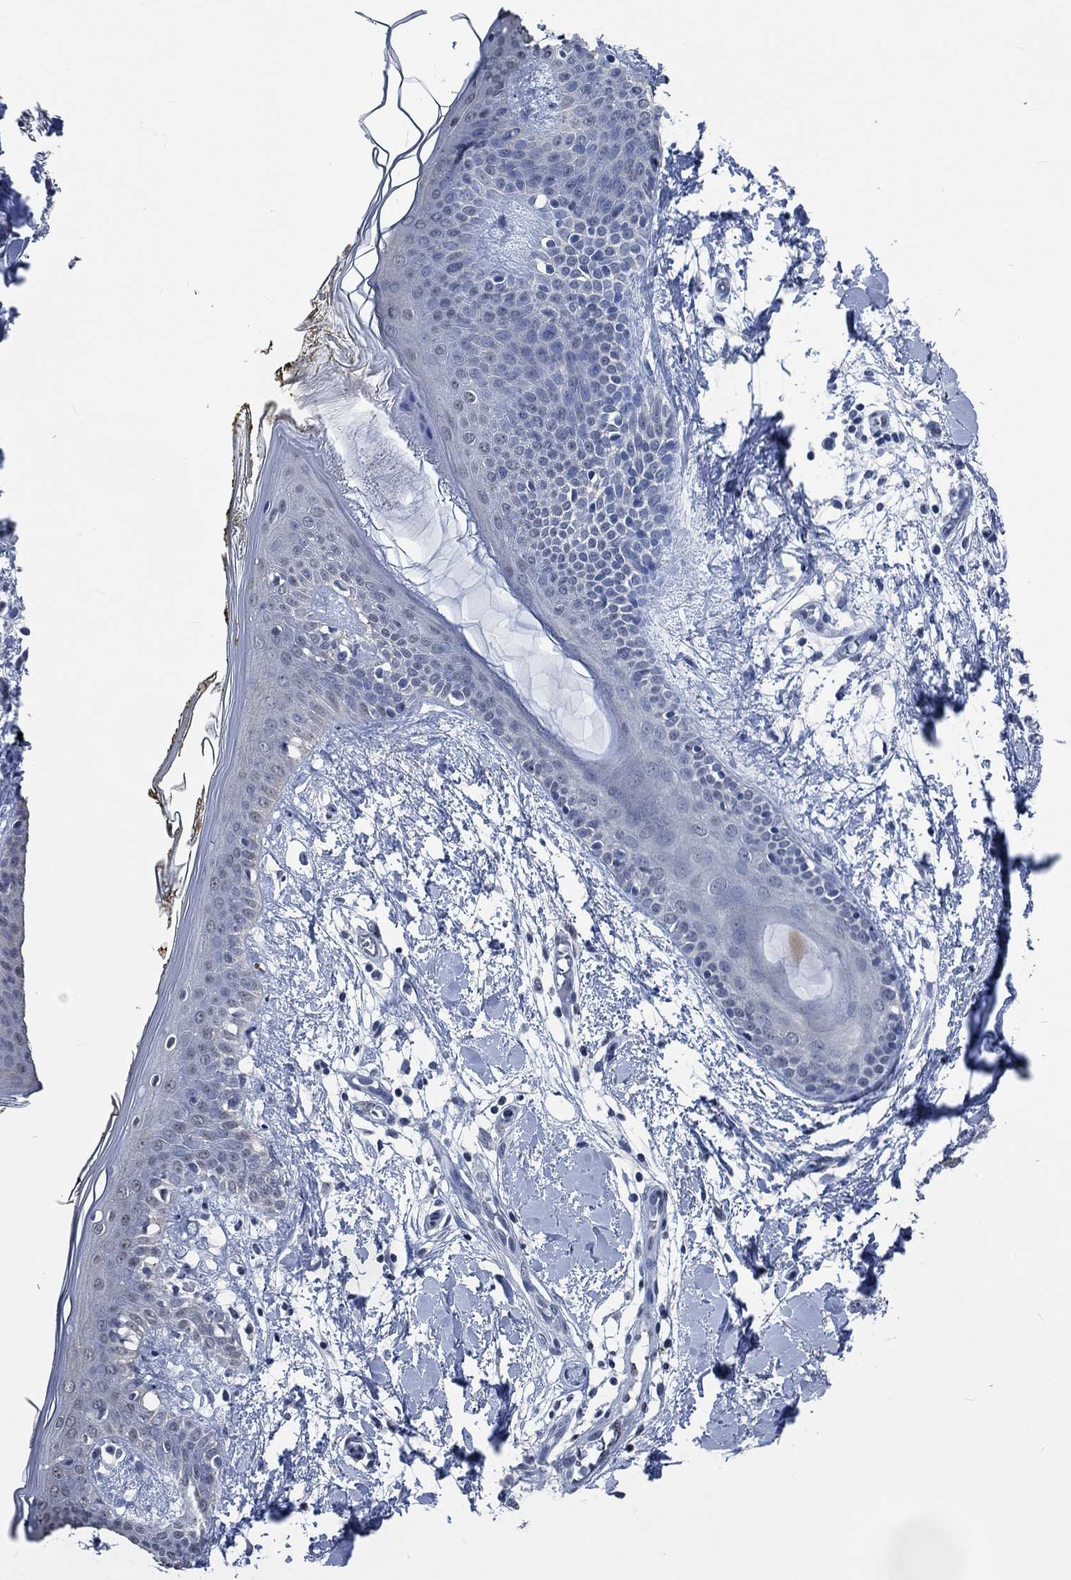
{"staining": {"intensity": "negative", "quantity": "none", "location": "none"}, "tissue": "skin", "cell_type": "Fibroblasts", "image_type": "normal", "snomed": [{"axis": "morphology", "description": "Normal tissue, NOS"}, {"axis": "topography", "description": "Skin"}], "caption": "DAB immunohistochemical staining of normal human skin reveals no significant staining in fibroblasts. The staining is performed using DAB brown chromogen with nuclei counter-stained in using hematoxylin.", "gene": "OBSCN", "patient": {"sex": "female", "age": 34}}